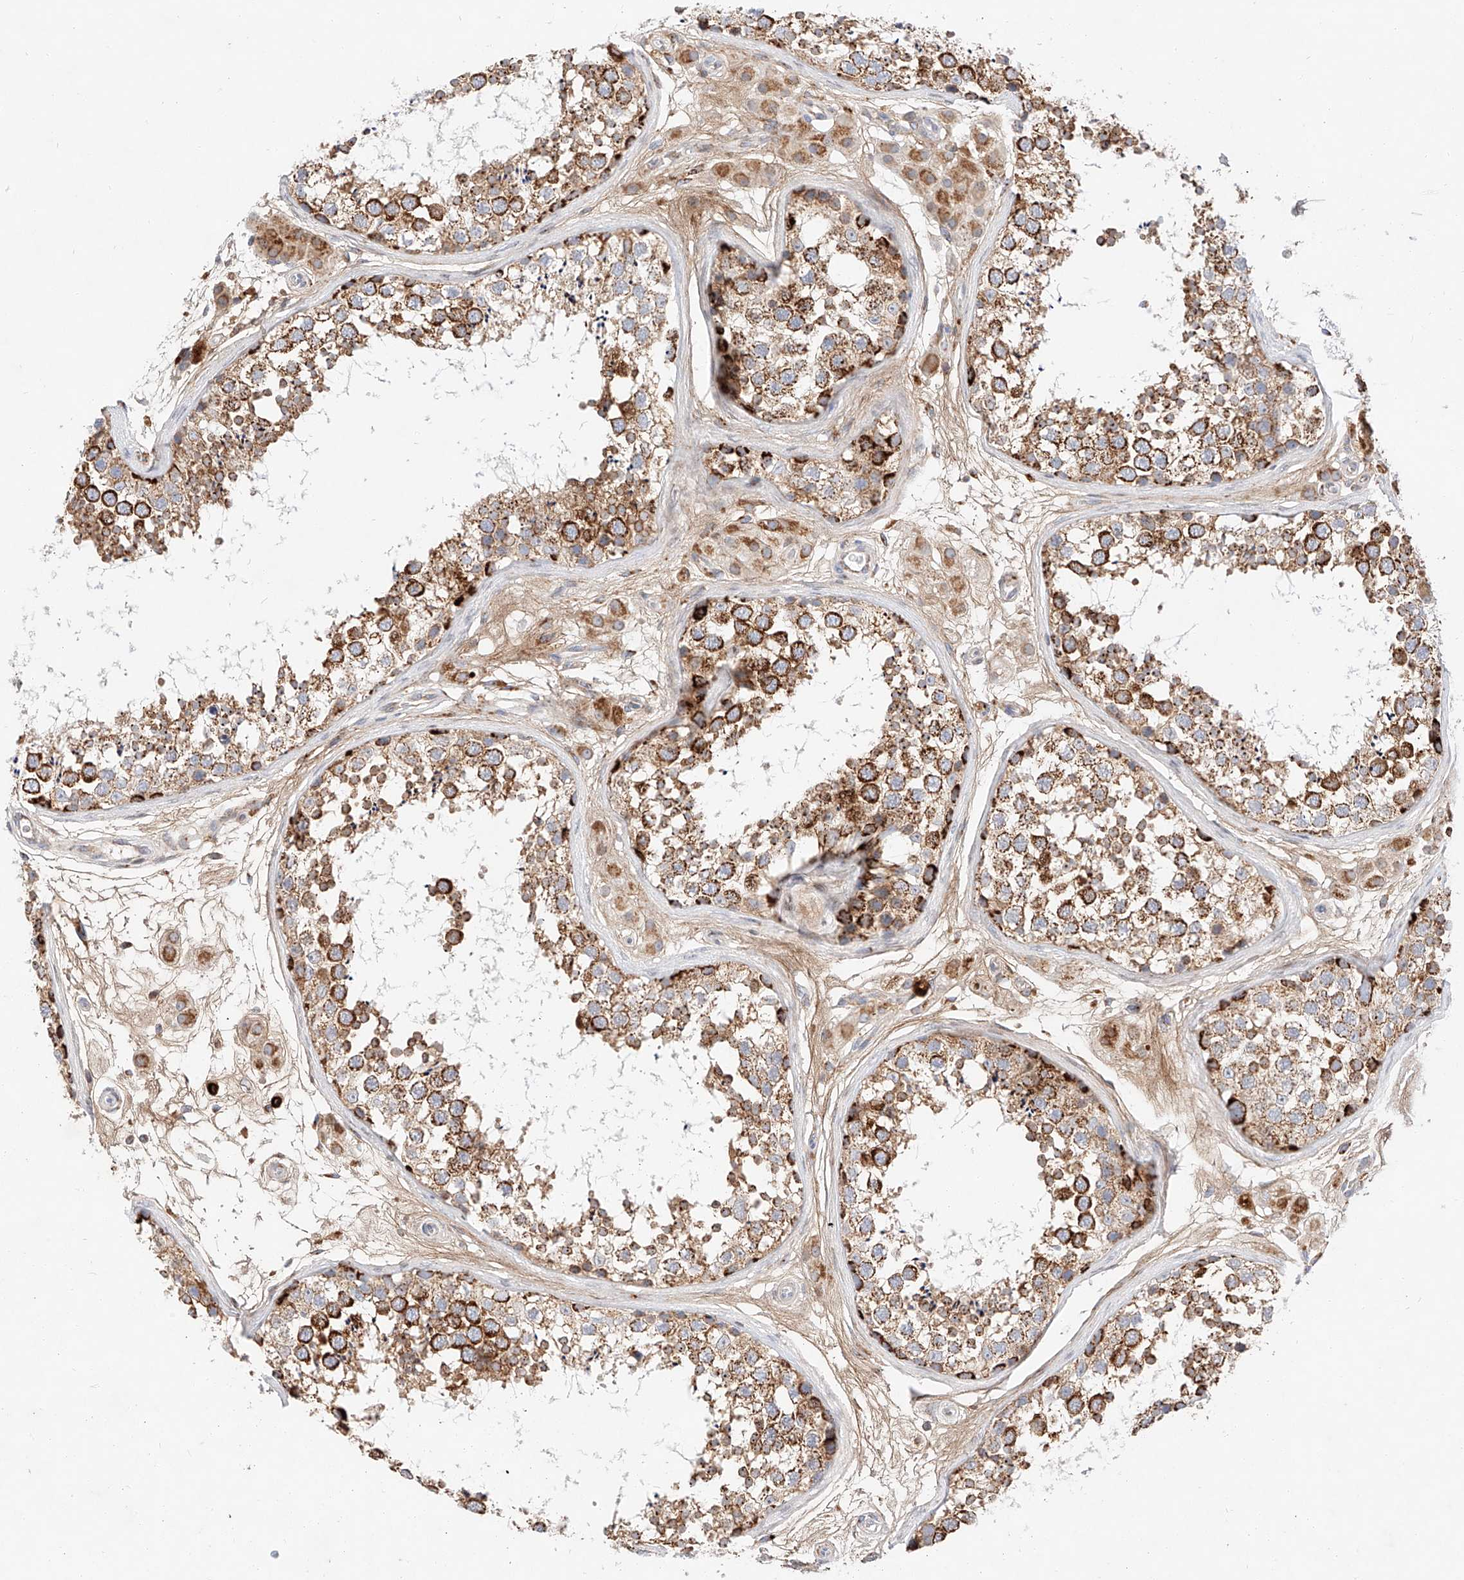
{"staining": {"intensity": "strong", "quantity": "25%-75%", "location": "cytoplasmic/membranous"}, "tissue": "testis", "cell_type": "Cells in seminiferous ducts", "image_type": "normal", "snomed": [{"axis": "morphology", "description": "Normal tissue, NOS"}, {"axis": "topography", "description": "Testis"}], "caption": "Brown immunohistochemical staining in benign testis displays strong cytoplasmic/membranous positivity in about 25%-75% of cells in seminiferous ducts.", "gene": "OSGEPL1", "patient": {"sex": "male", "age": 56}}